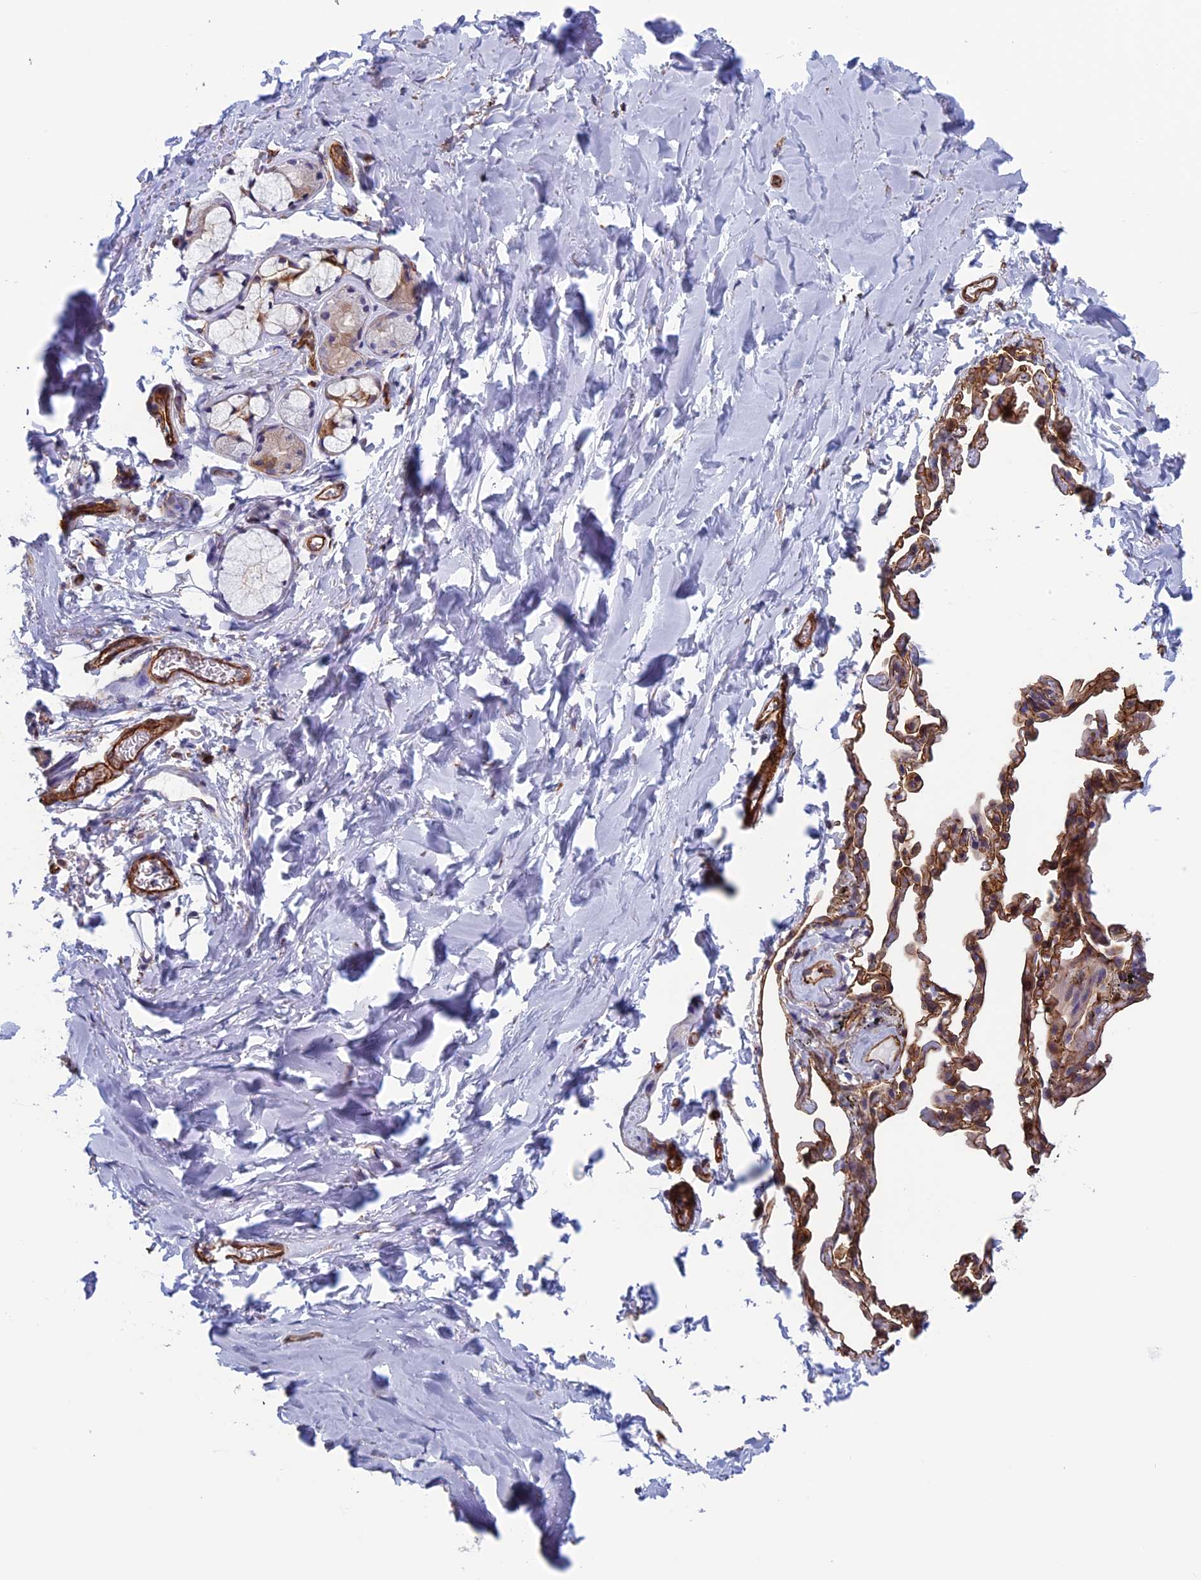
{"staining": {"intensity": "negative", "quantity": "none", "location": "none"}, "tissue": "adipose tissue", "cell_type": "Adipocytes", "image_type": "normal", "snomed": [{"axis": "morphology", "description": "Normal tissue, NOS"}, {"axis": "topography", "description": "Lymph node"}, {"axis": "topography", "description": "Bronchus"}], "caption": "High magnification brightfield microscopy of unremarkable adipose tissue stained with DAB (3,3'-diaminobenzidine) (brown) and counterstained with hematoxylin (blue): adipocytes show no significant expression.", "gene": "ANGPTL2", "patient": {"sex": "male", "age": 63}}